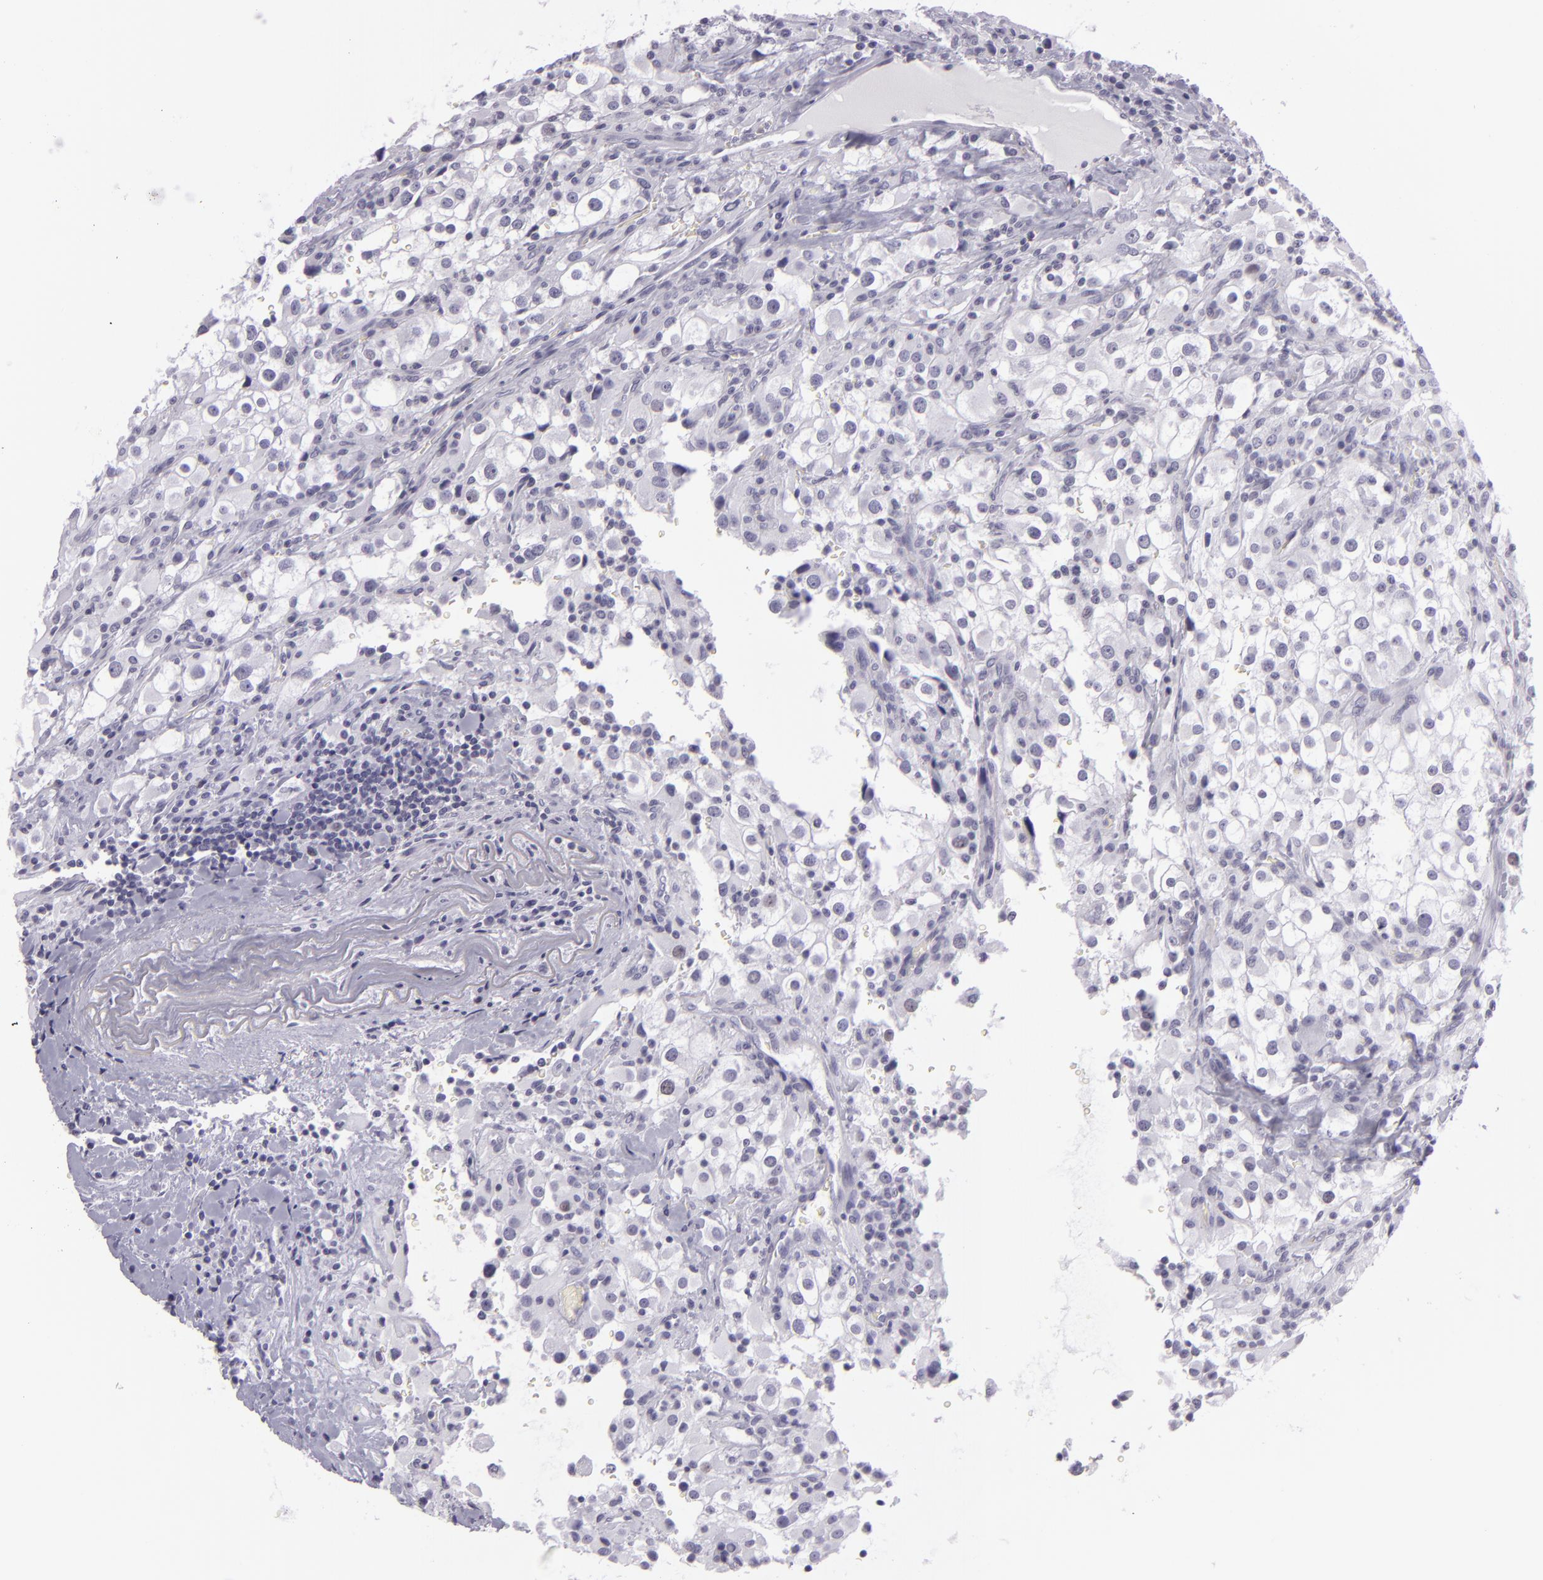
{"staining": {"intensity": "negative", "quantity": "none", "location": "none"}, "tissue": "renal cancer", "cell_type": "Tumor cells", "image_type": "cancer", "snomed": [{"axis": "morphology", "description": "Adenocarcinoma, NOS"}, {"axis": "topography", "description": "Kidney"}], "caption": "This is an immunohistochemistry (IHC) photomicrograph of renal cancer (adenocarcinoma). There is no staining in tumor cells.", "gene": "MCM3", "patient": {"sex": "female", "age": 52}}